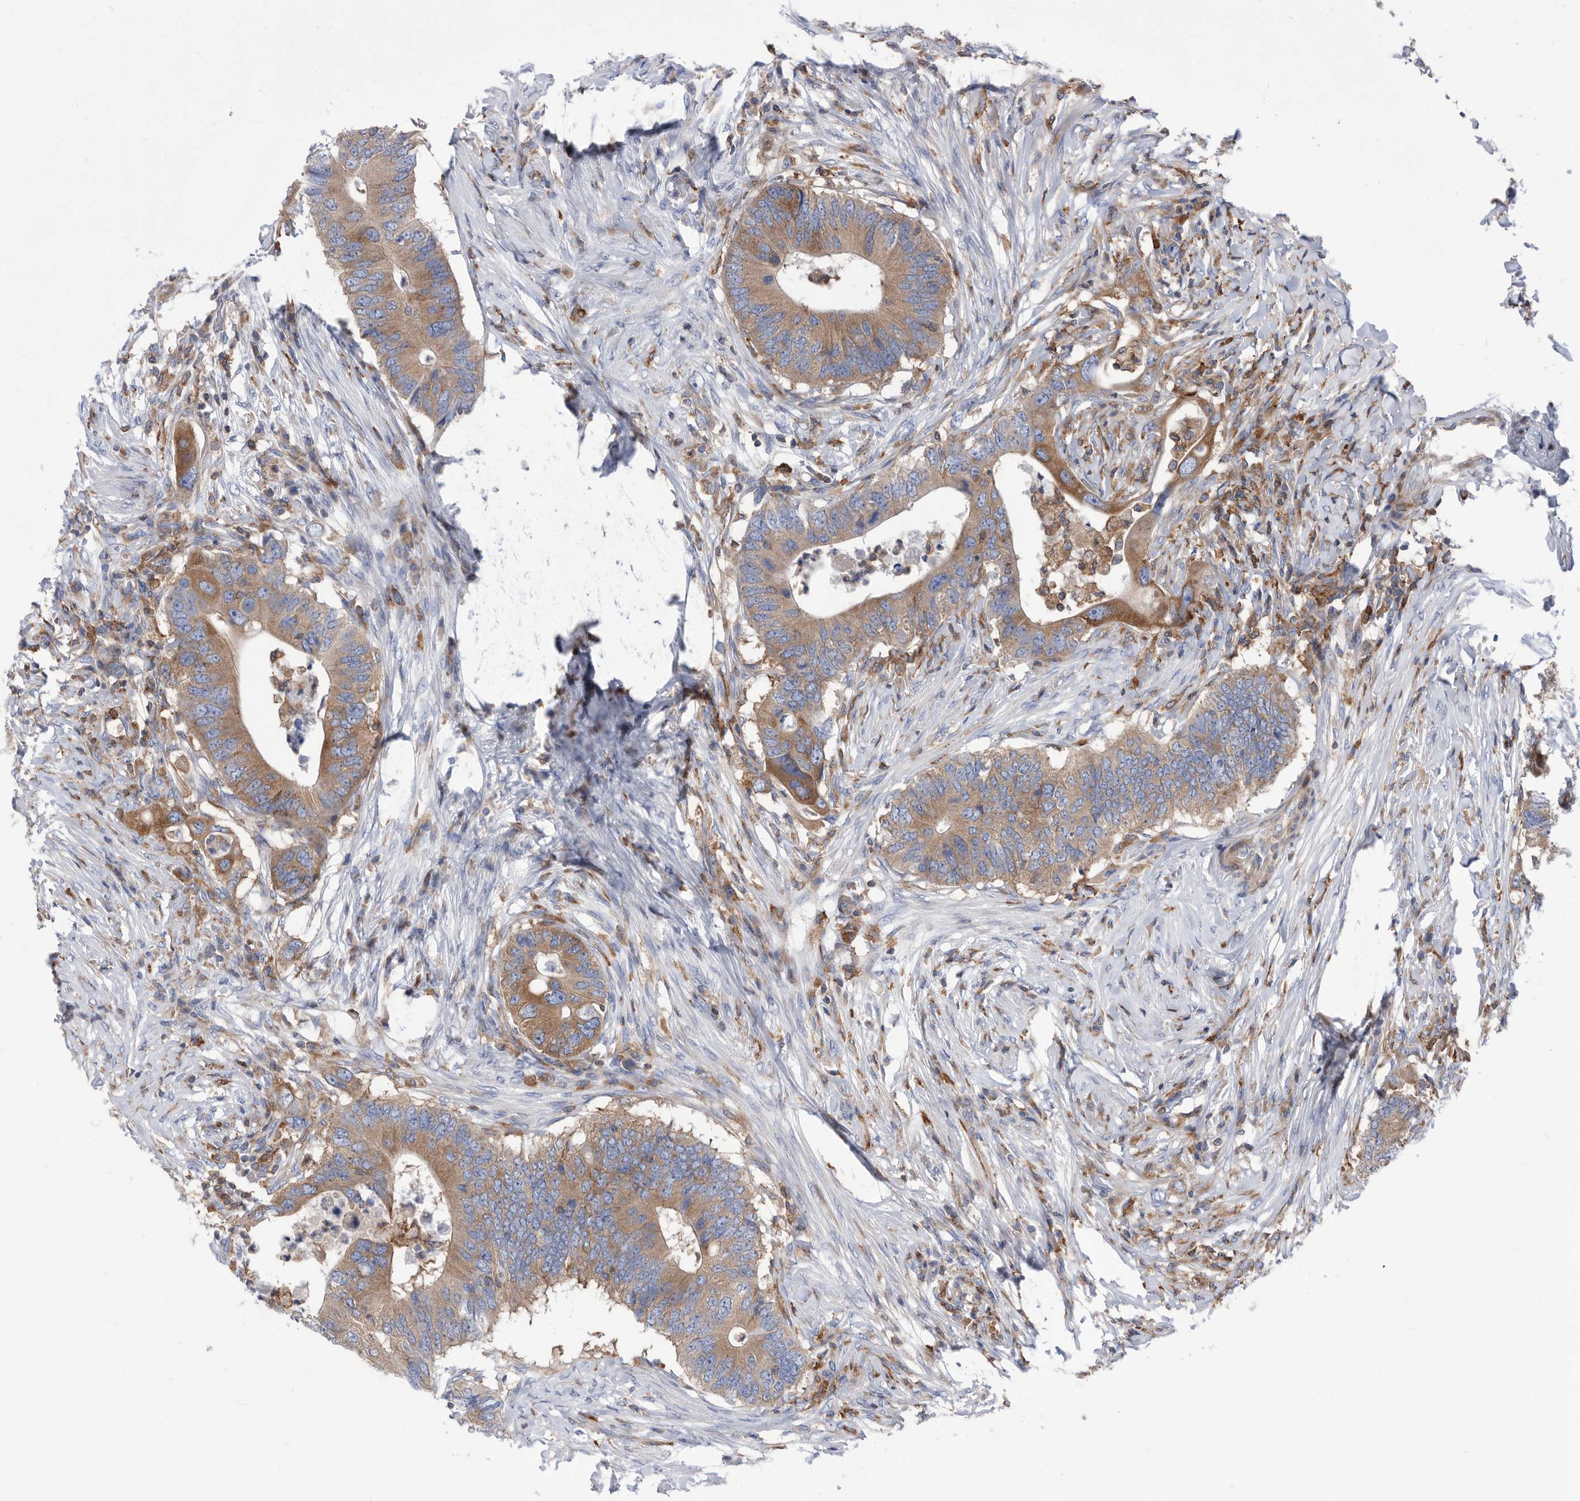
{"staining": {"intensity": "moderate", "quantity": ">75%", "location": "cytoplasmic/membranous"}, "tissue": "colorectal cancer", "cell_type": "Tumor cells", "image_type": "cancer", "snomed": [{"axis": "morphology", "description": "Adenocarcinoma, NOS"}, {"axis": "topography", "description": "Colon"}], "caption": "Human adenocarcinoma (colorectal) stained with a brown dye exhibits moderate cytoplasmic/membranous positive positivity in about >75% of tumor cells.", "gene": "SMG7", "patient": {"sex": "male", "age": 71}}